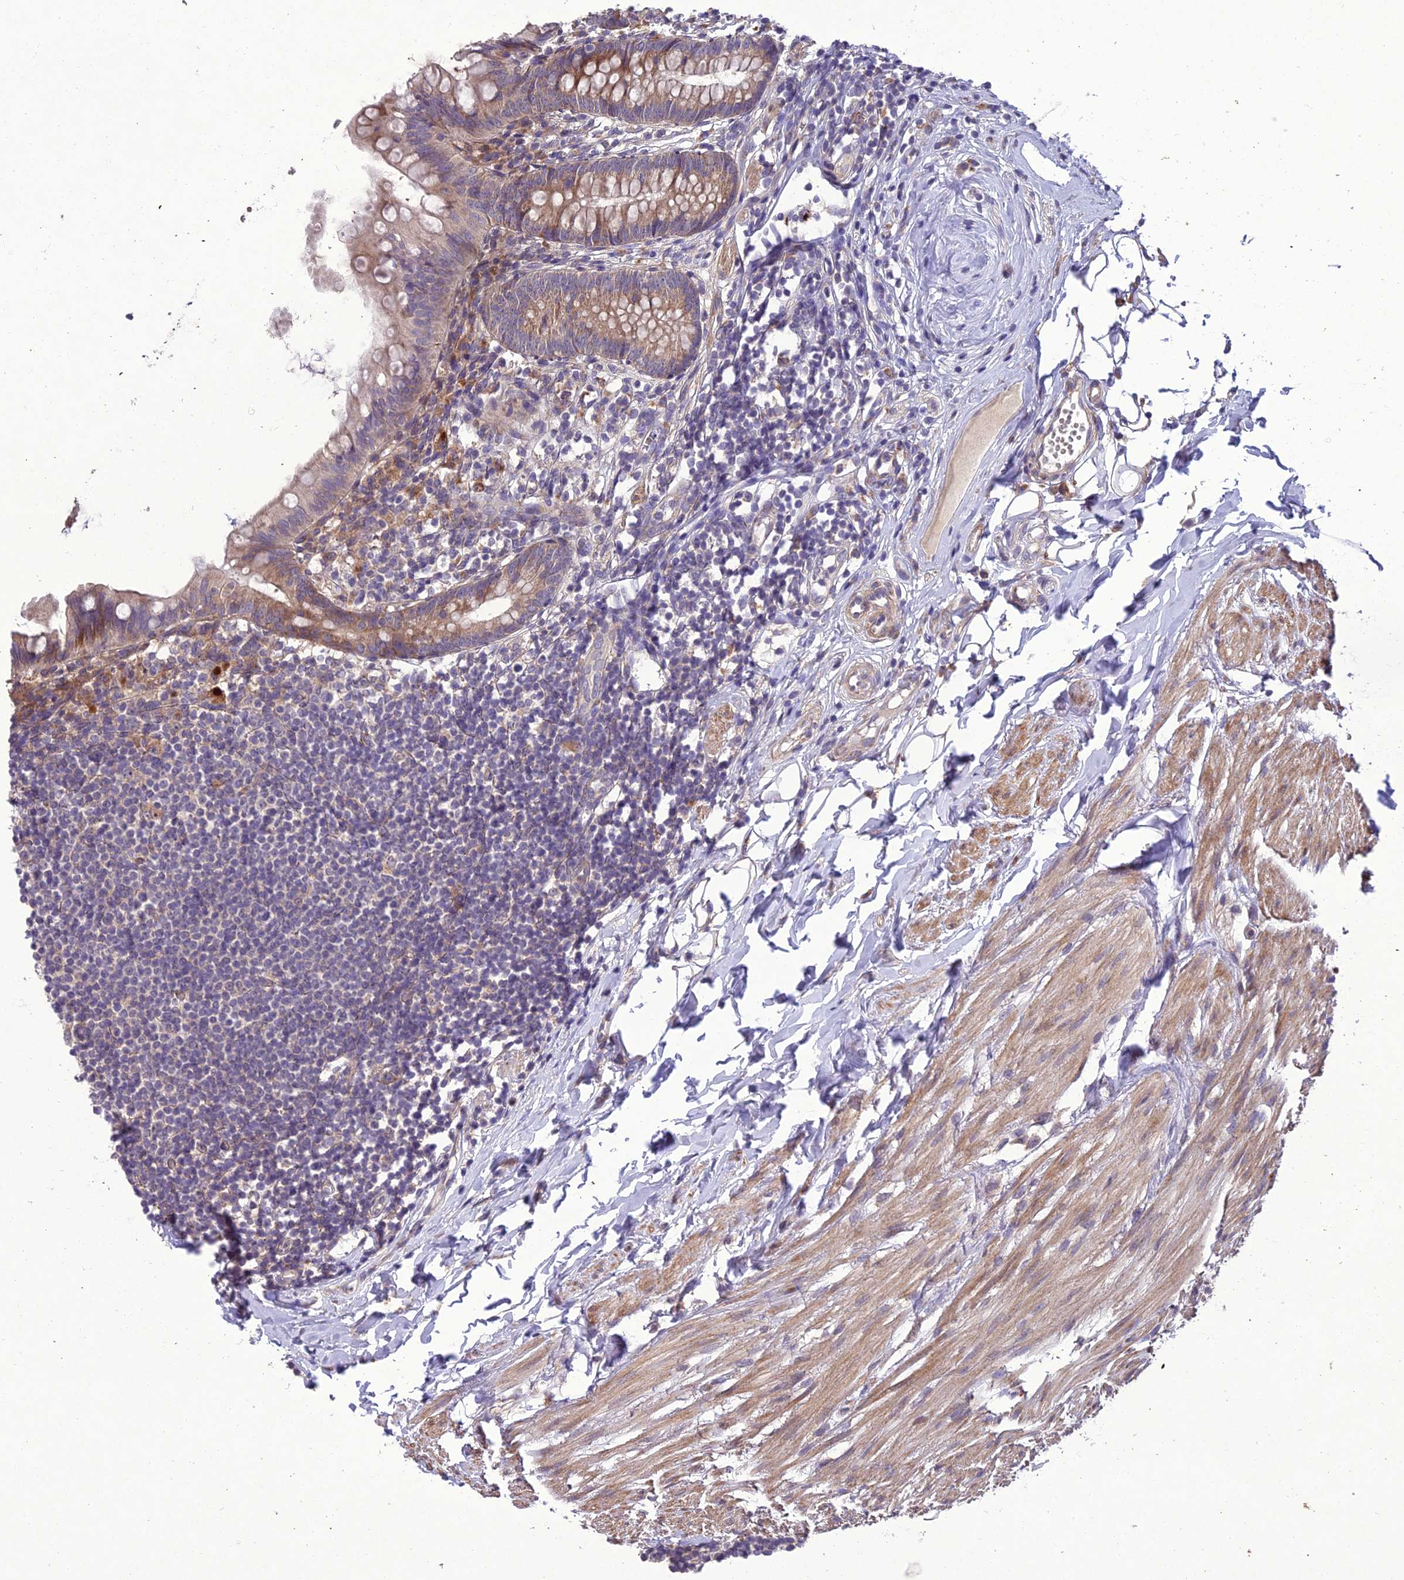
{"staining": {"intensity": "moderate", "quantity": "25%-75%", "location": "cytoplasmic/membranous"}, "tissue": "appendix", "cell_type": "Glandular cells", "image_type": "normal", "snomed": [{"axis": "morphology", "description": "Normal tissue, NOS"}, {"axis": "topography", "description": "Appendix"}], "caption": "Moderate cytoplasmic/membranous protein staining is seen in approximately 25%-75% of glandular cells in appendix. The staining was performed using DAB to visualize the protein expression in brown, while the nuclei were stained in blue with hematoxylin (Magnification: 20x).", "gene": "CENPL", "patient": {"sex": "female", "age": 62}}